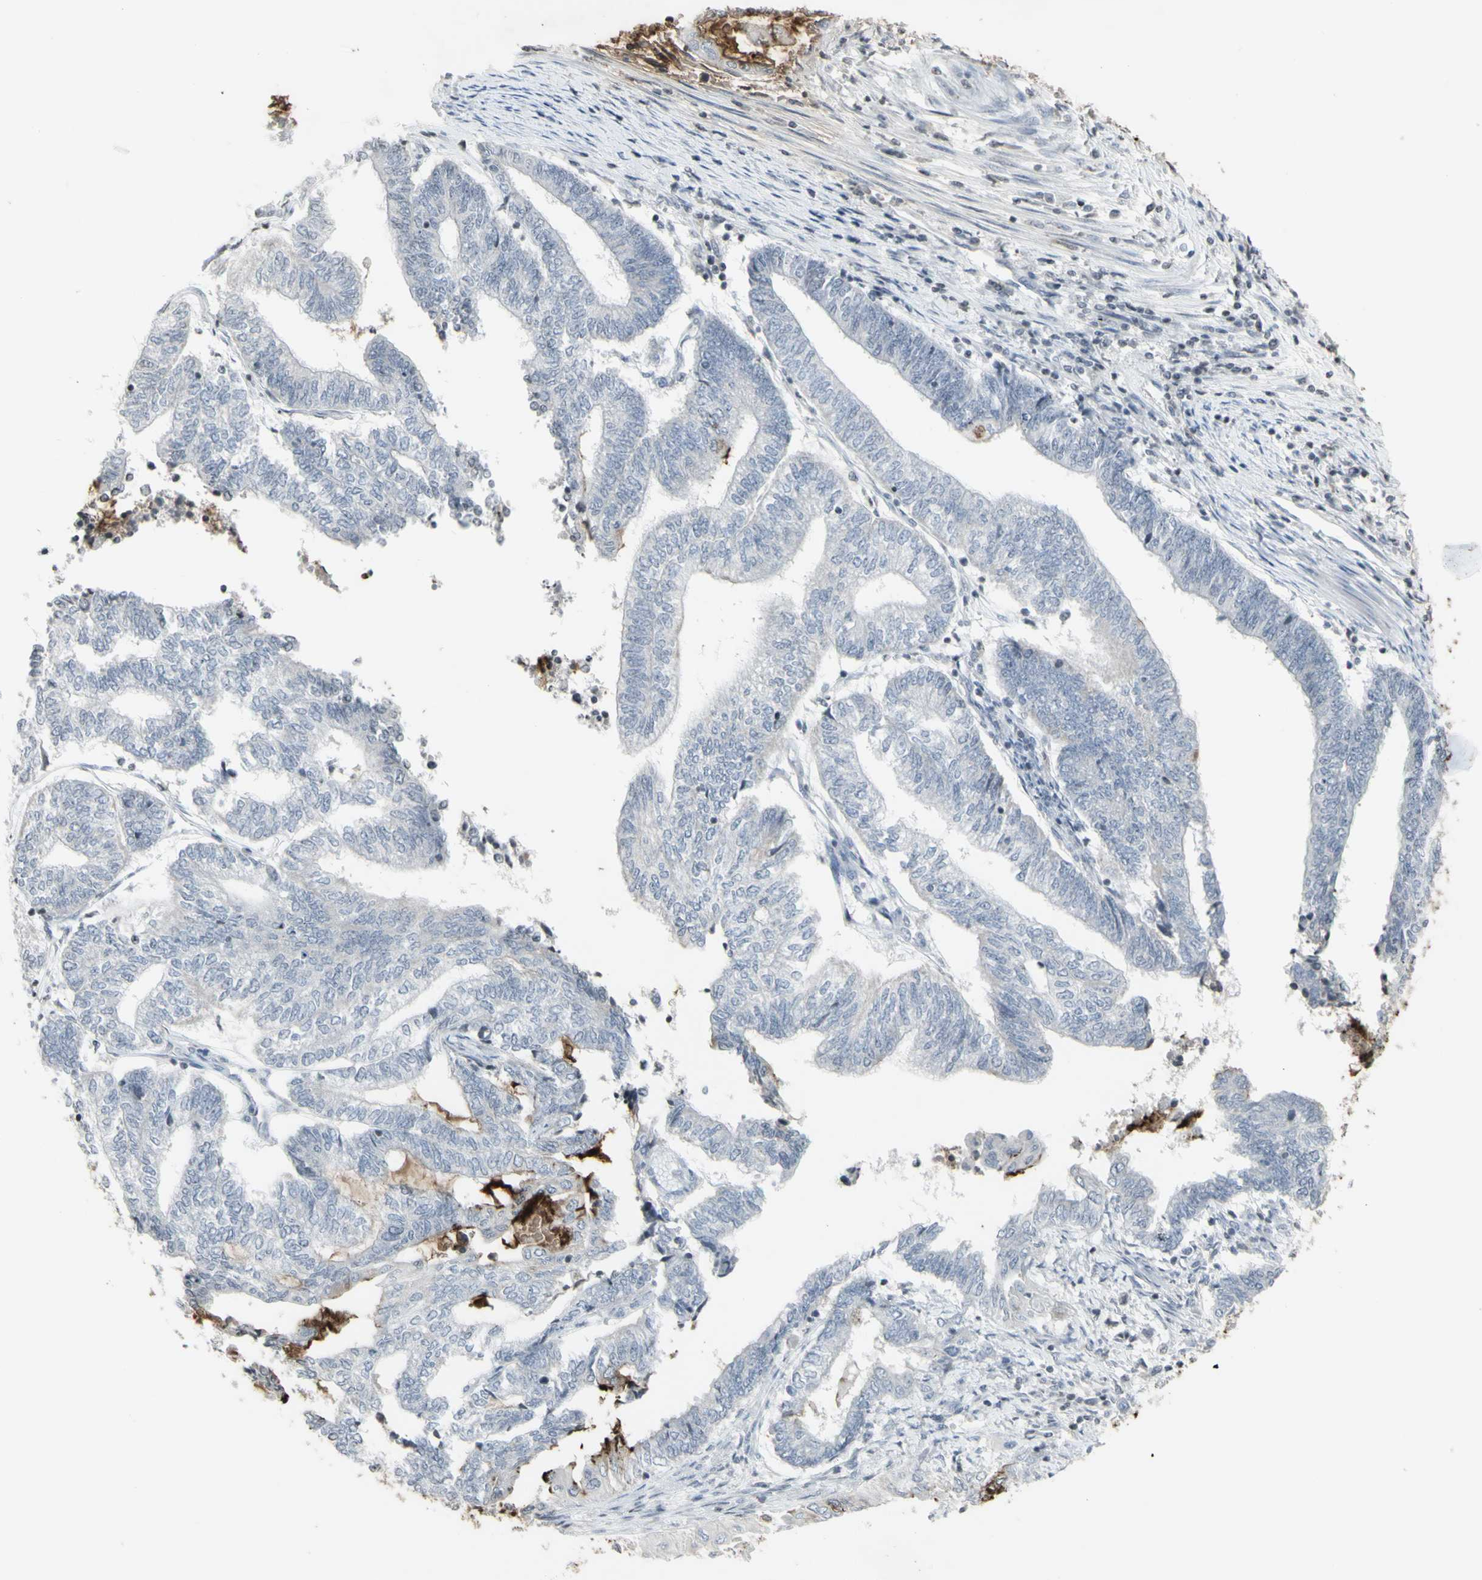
{"staining": {"intensity": "negative", "quantity": "none", "location": "none"}, "tissue": "endometrial cancer", "cell_type": "Tumor cells", "image_type": "cancer", "snomed": [{"axis": "morphology", "description": "Adenocarcinoma, NOS"}, {"axis": "topography", "description": "Uterus"}, {"axis": "topography", "description": "Endometrium"}], "caption": "A high-resolution photomicrograph shows immunohistochemistry staining of endometrial cancer, which displays no significant positivity in tumor cells. (DAB (3,3'-diaminobenzidine) IHC, high magnification).", "gene": "MUC5AC", "patient": {"sex": "female", "age": 70}}